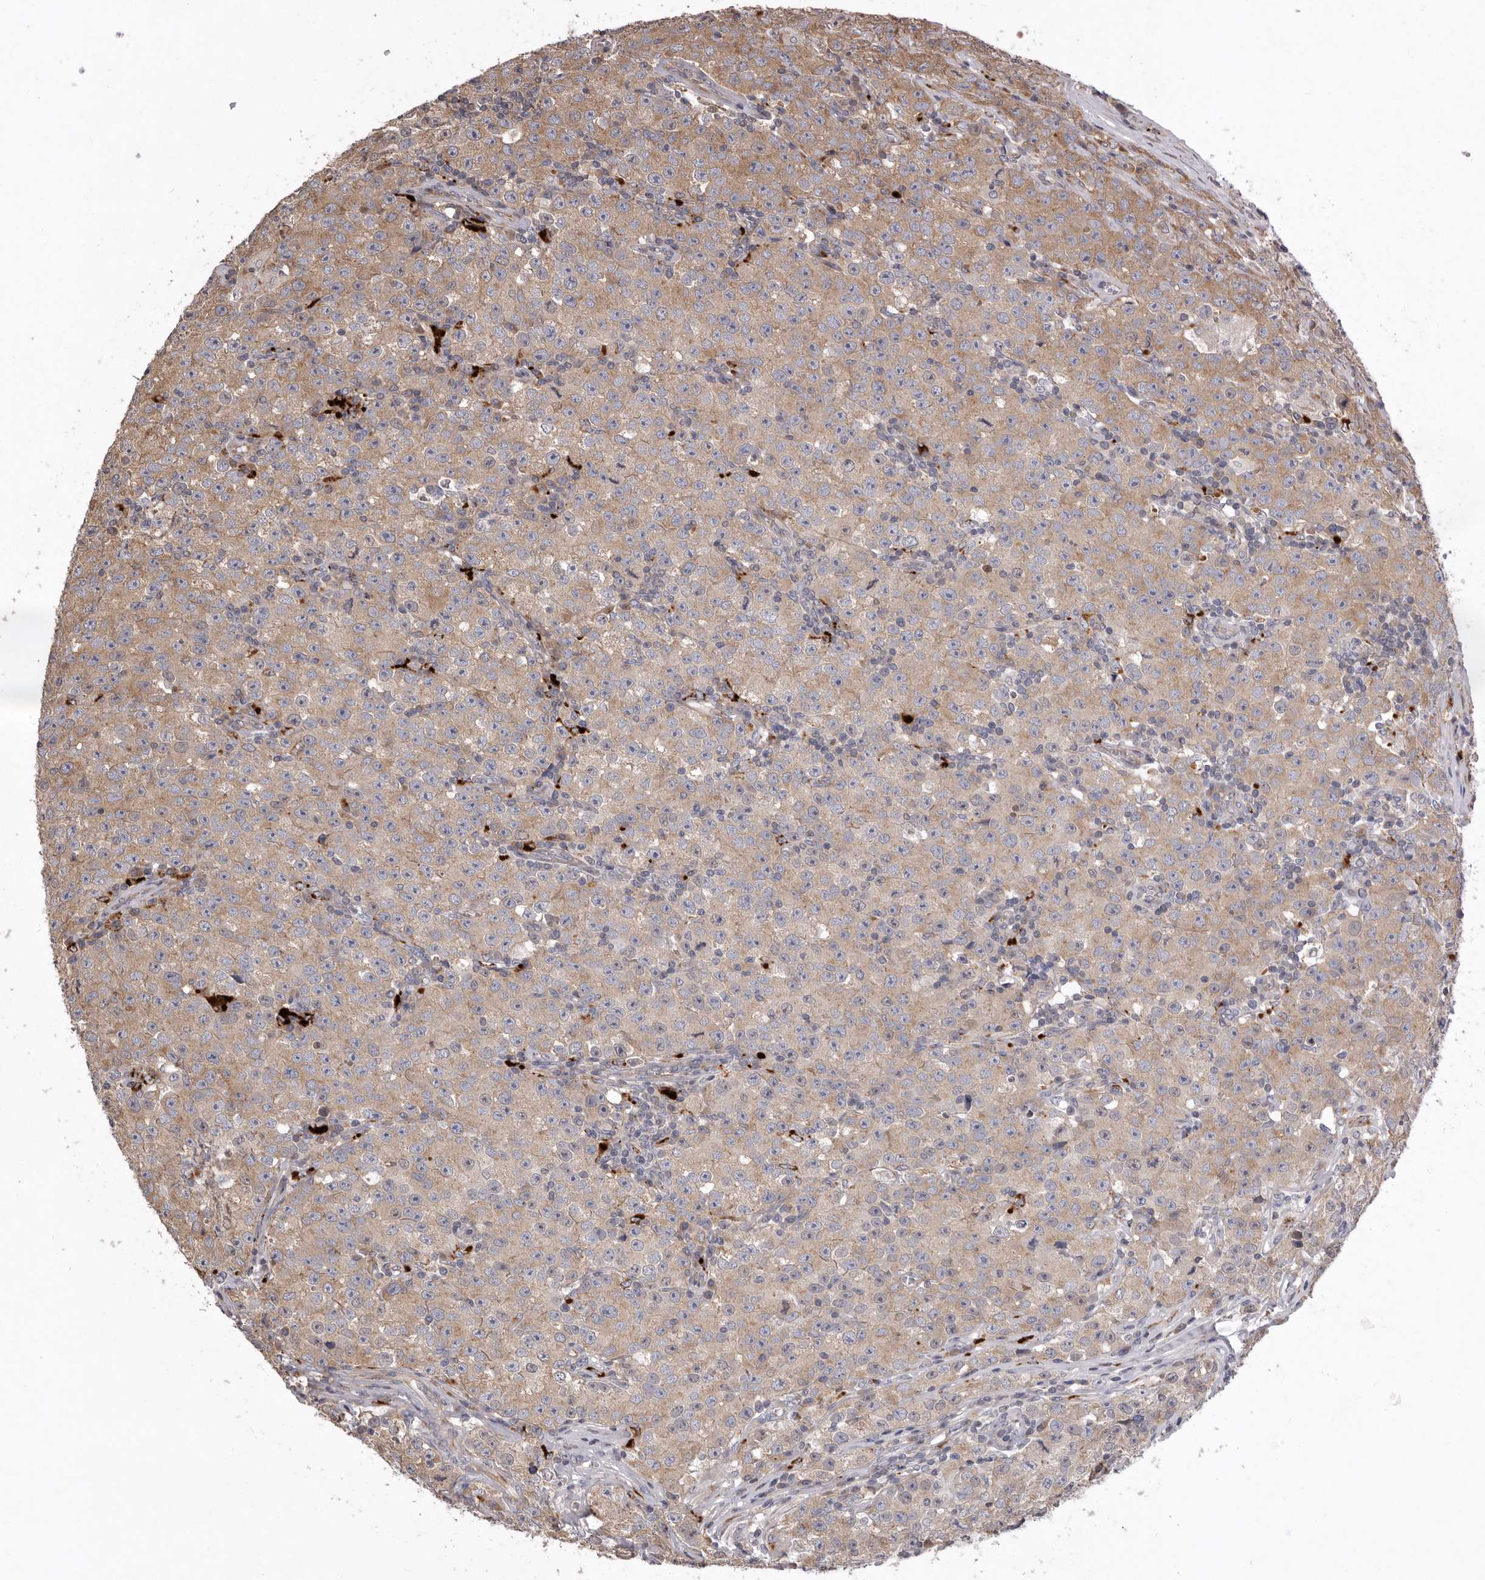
{"staining": {"intensity": "weak", "quantity": "25%-75%", "location": "cytoplasmic/membranous"}, "tissue": "testis cancer", "cell_type": "Tumor cells", "image_type": "cancer", "snomed": [{"axis": "morphology", "description": "Seminoma, NOS"}, {"axis": "morphology", "description": "Carcinoma, Embryonal, NOS"}, {"axis": "topography", "description": "Testis"}], "caption": "High-power microscopy captured an IHC micrograph of testis cancer (embryonal carcinoma), revealing weak cytoplasmic/membranous expression in approximately 25%-75% of tumor cells. Nuclei are stained in blue.", "gene": "WDR47", "patient": {"sex": "male", "age": 43}}